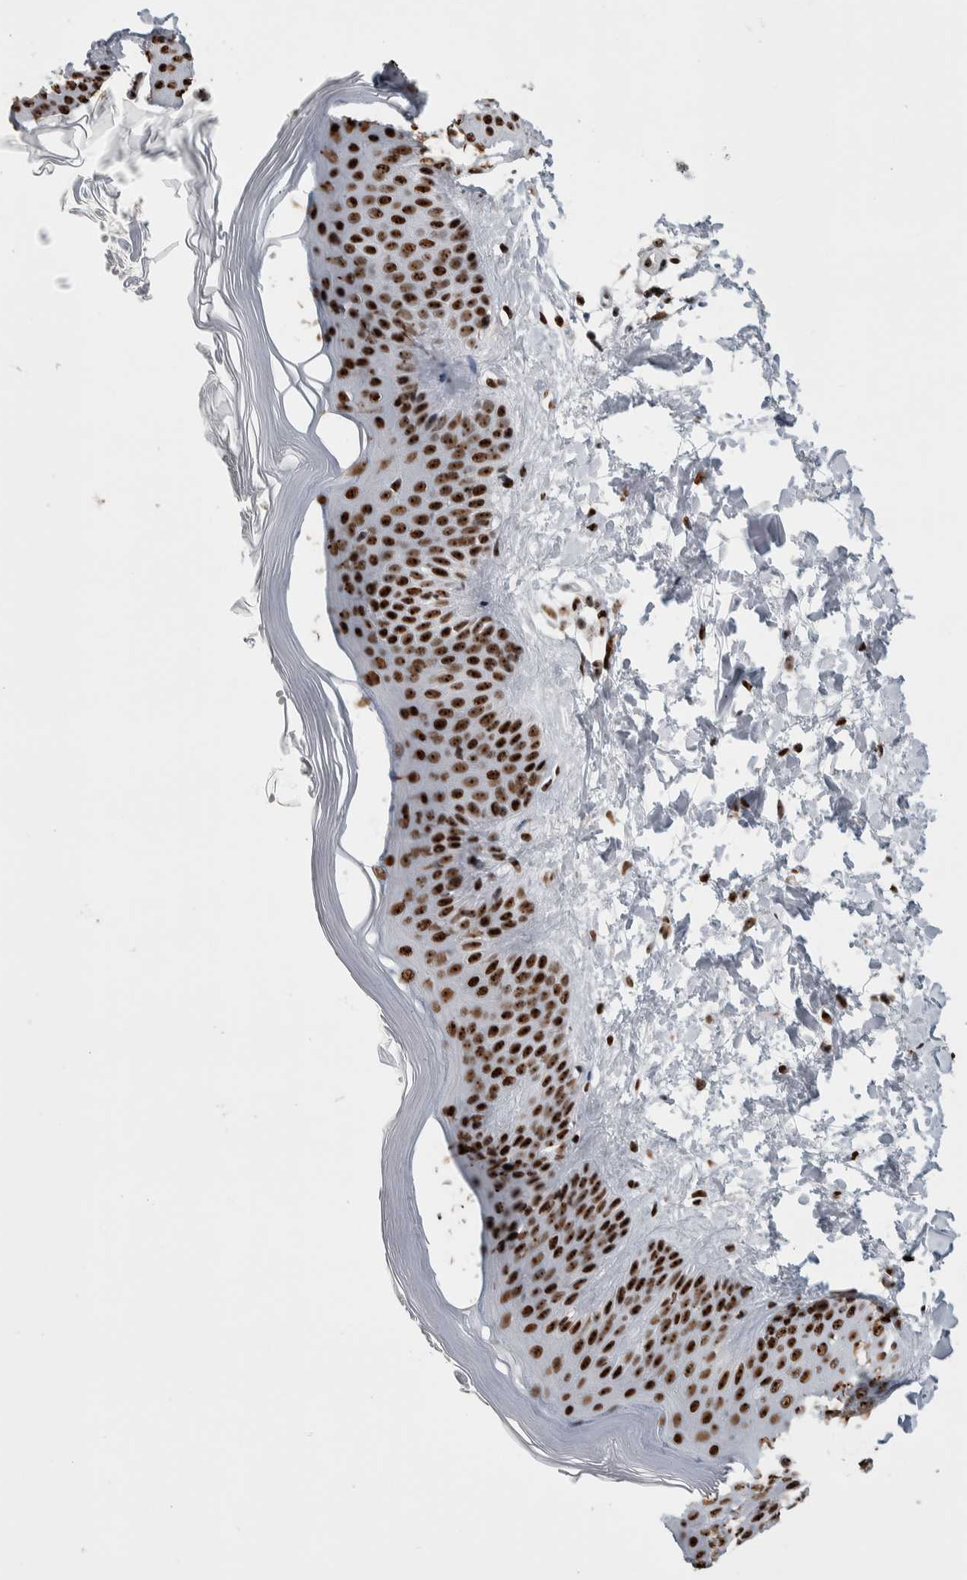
{"staining": {"intensity": "strong", "quantity": ">75%", "location": "nuclear"}, "tissue": "skin", "cell_type": "Fibroblasts", "image_type": "normal", "snomed": [{"axis": "morphology", "description": "Normal tissue, NOS"}, {"axis": "morphology", "description": "Malignant melanoma, Metastatic site"}, {"axis": "topography", "description": "Skin"}], "caption": "Protein staining of unremarkable skin demonstrates strong nuclear positivity in about >75% of fibroblasts. Using DAB (3,3'-diaminobenzidine) (brown) and hematoxylin (blue) stains, captured at high magnification using brightfield microscopy.", "gene": "NCL", "patient": {"sex": "male", "age": 41}}